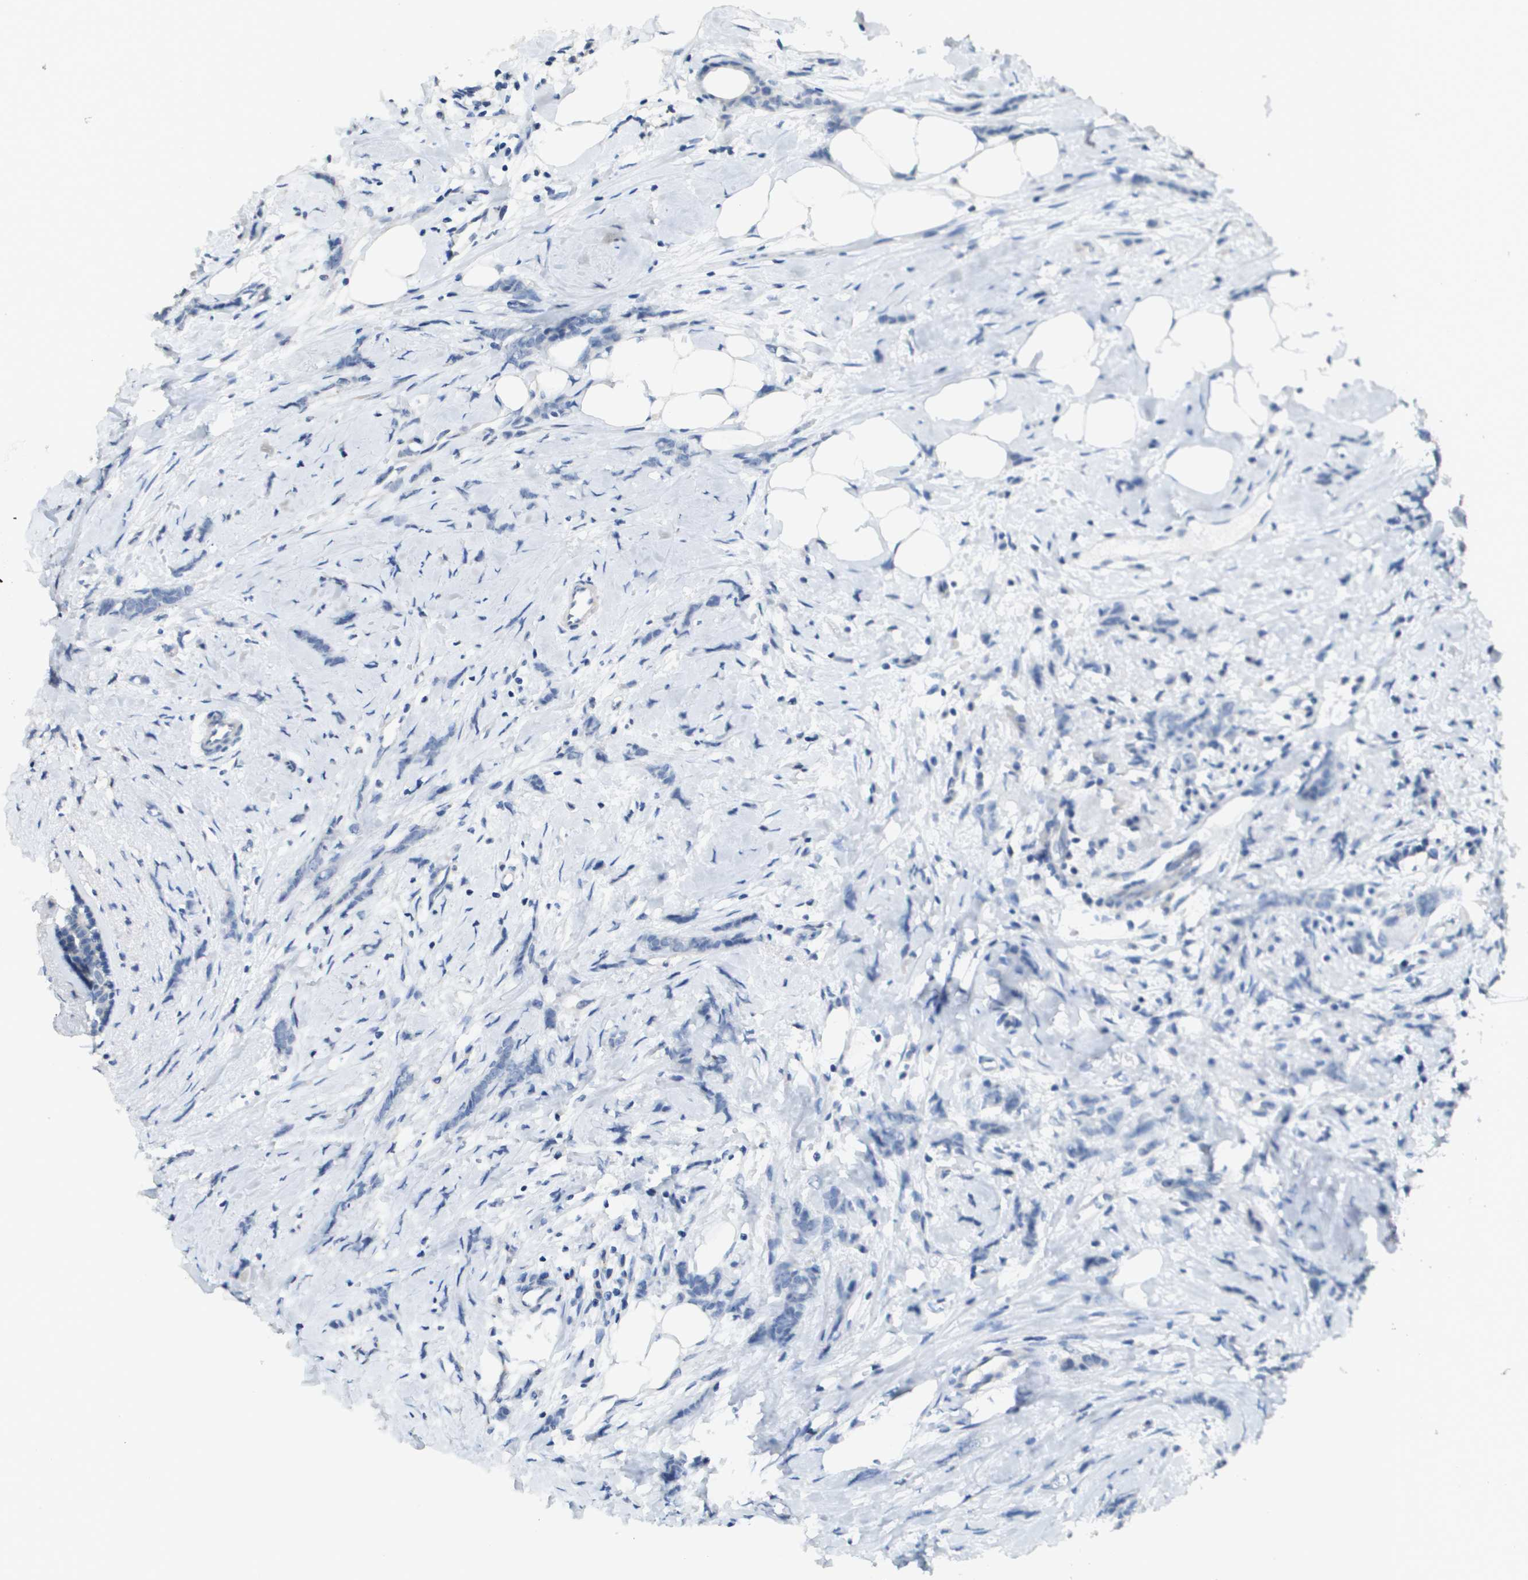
{"staining": {"intensity": "negative", "quantity": "none", "location": "none"}, "tissue": "breast cancer", "cell_type": "Tumor cells", "image_type": "cancer", "snomed": [{"axis": "morphology", "description": "Lobular carcinoma, in situ"}, {"axis": "morphology", "description": "Lobular carcinoma"}, {"axis": "topography", "description": "Breast"}], "caption": "This is an immunohistochemistry histopathology image of lobular carcinoma (breast). There is no positivity in tumor cells.", "gene": "MT3", "patient": {"sex": "female", "age": 41}}